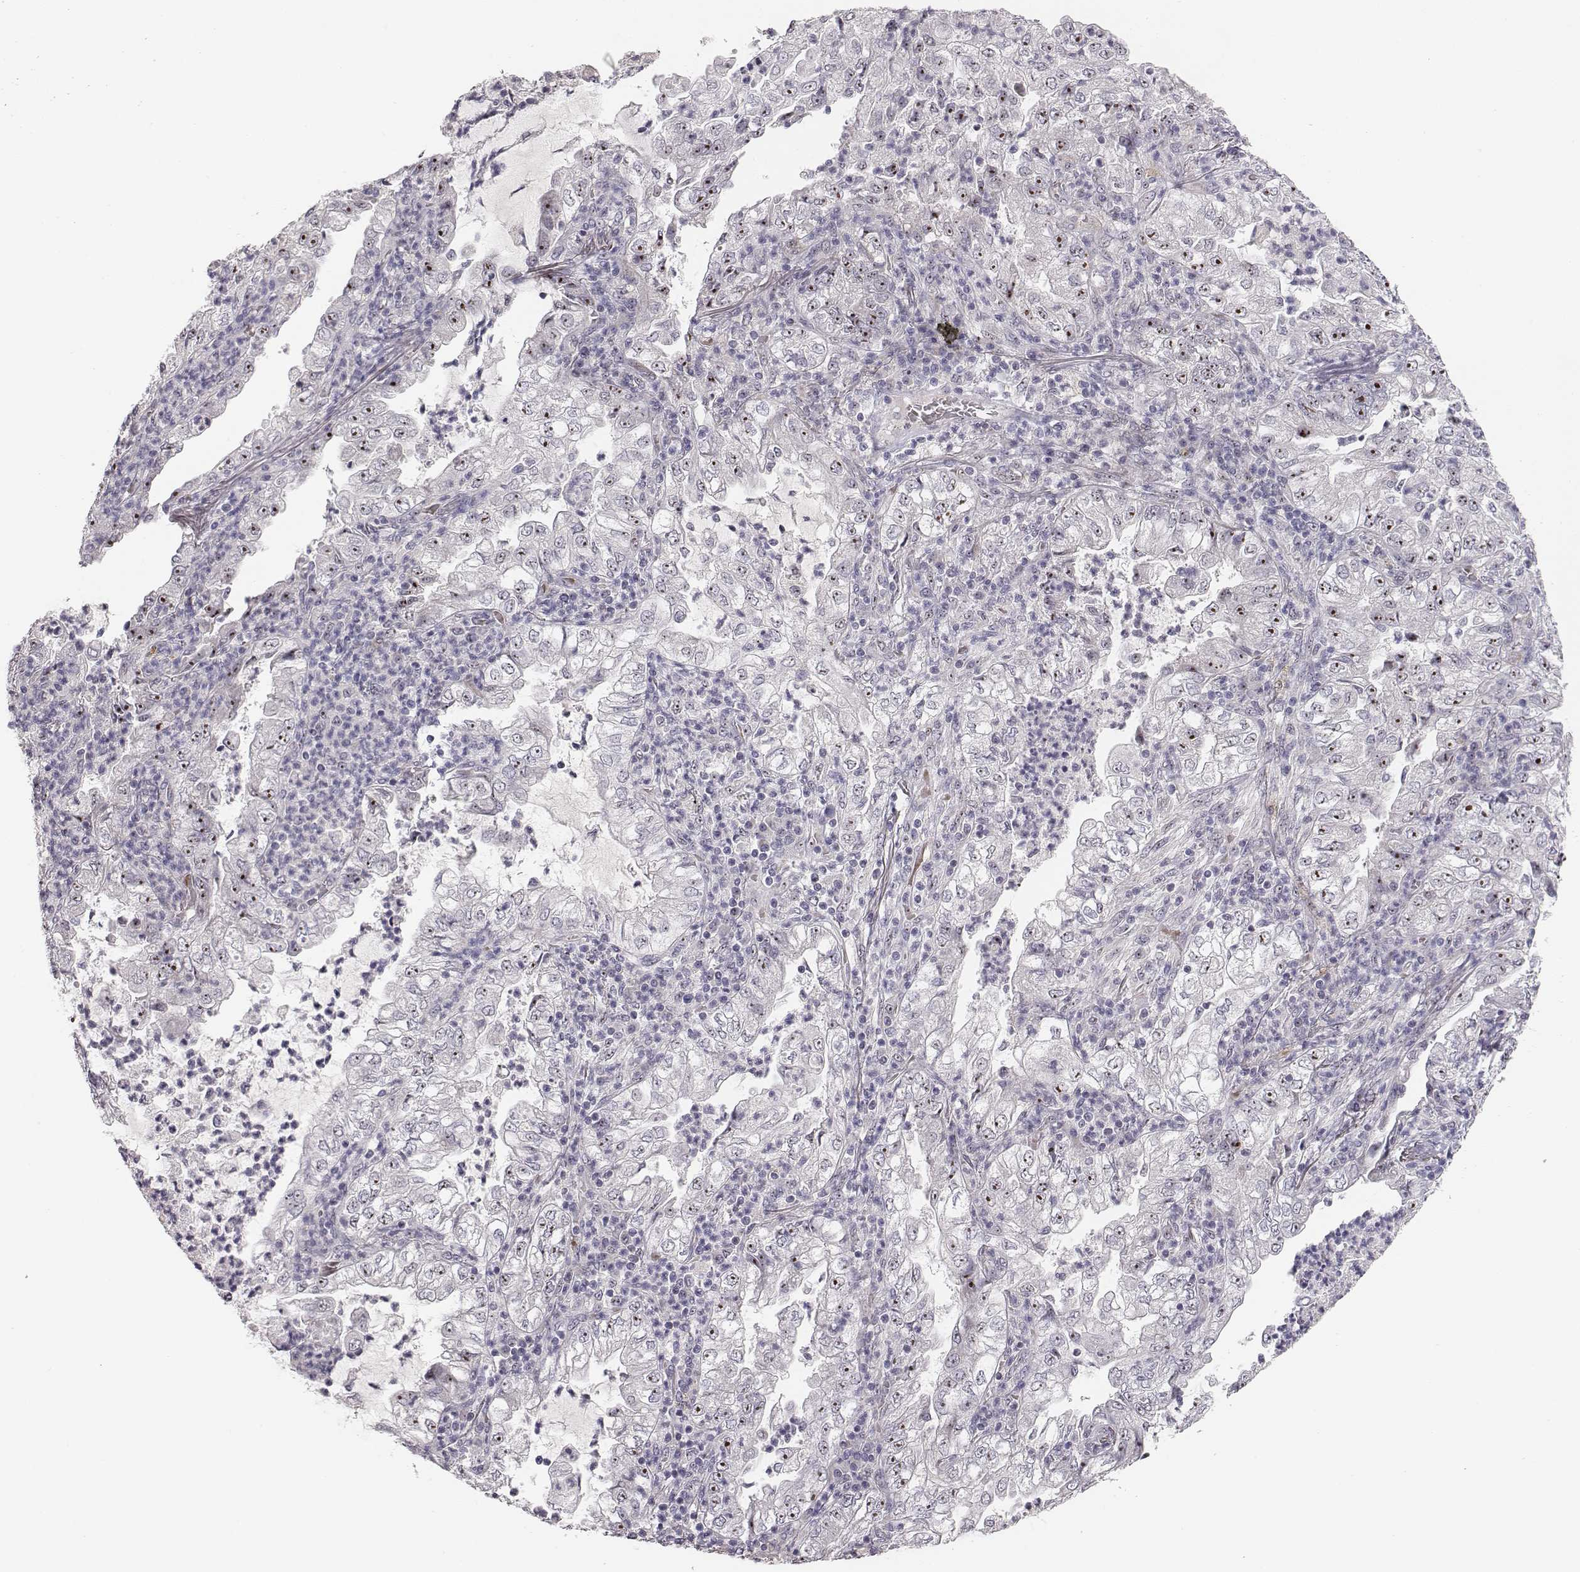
{"staining": {"intensity": "strong", "quantity": ">75%", "location": "nuclear"}, "tissue": "lung cancer", "cell_type": "Tumor cells", "image_type": "cancer", "snomed": [{"axis": "morphology", "description": "Adenocarcinoma, NOS"}, {"axis": "topography", "description": "Lung"}], "caption": "Lung cancer (adenocarcinoma) tissue reveals strong nuclear staining in approximately >75% of tumor cells, visualized by immunohistochemistry.", "gene": "NIFK", "patient": {"sex": "female", "age": 73}}